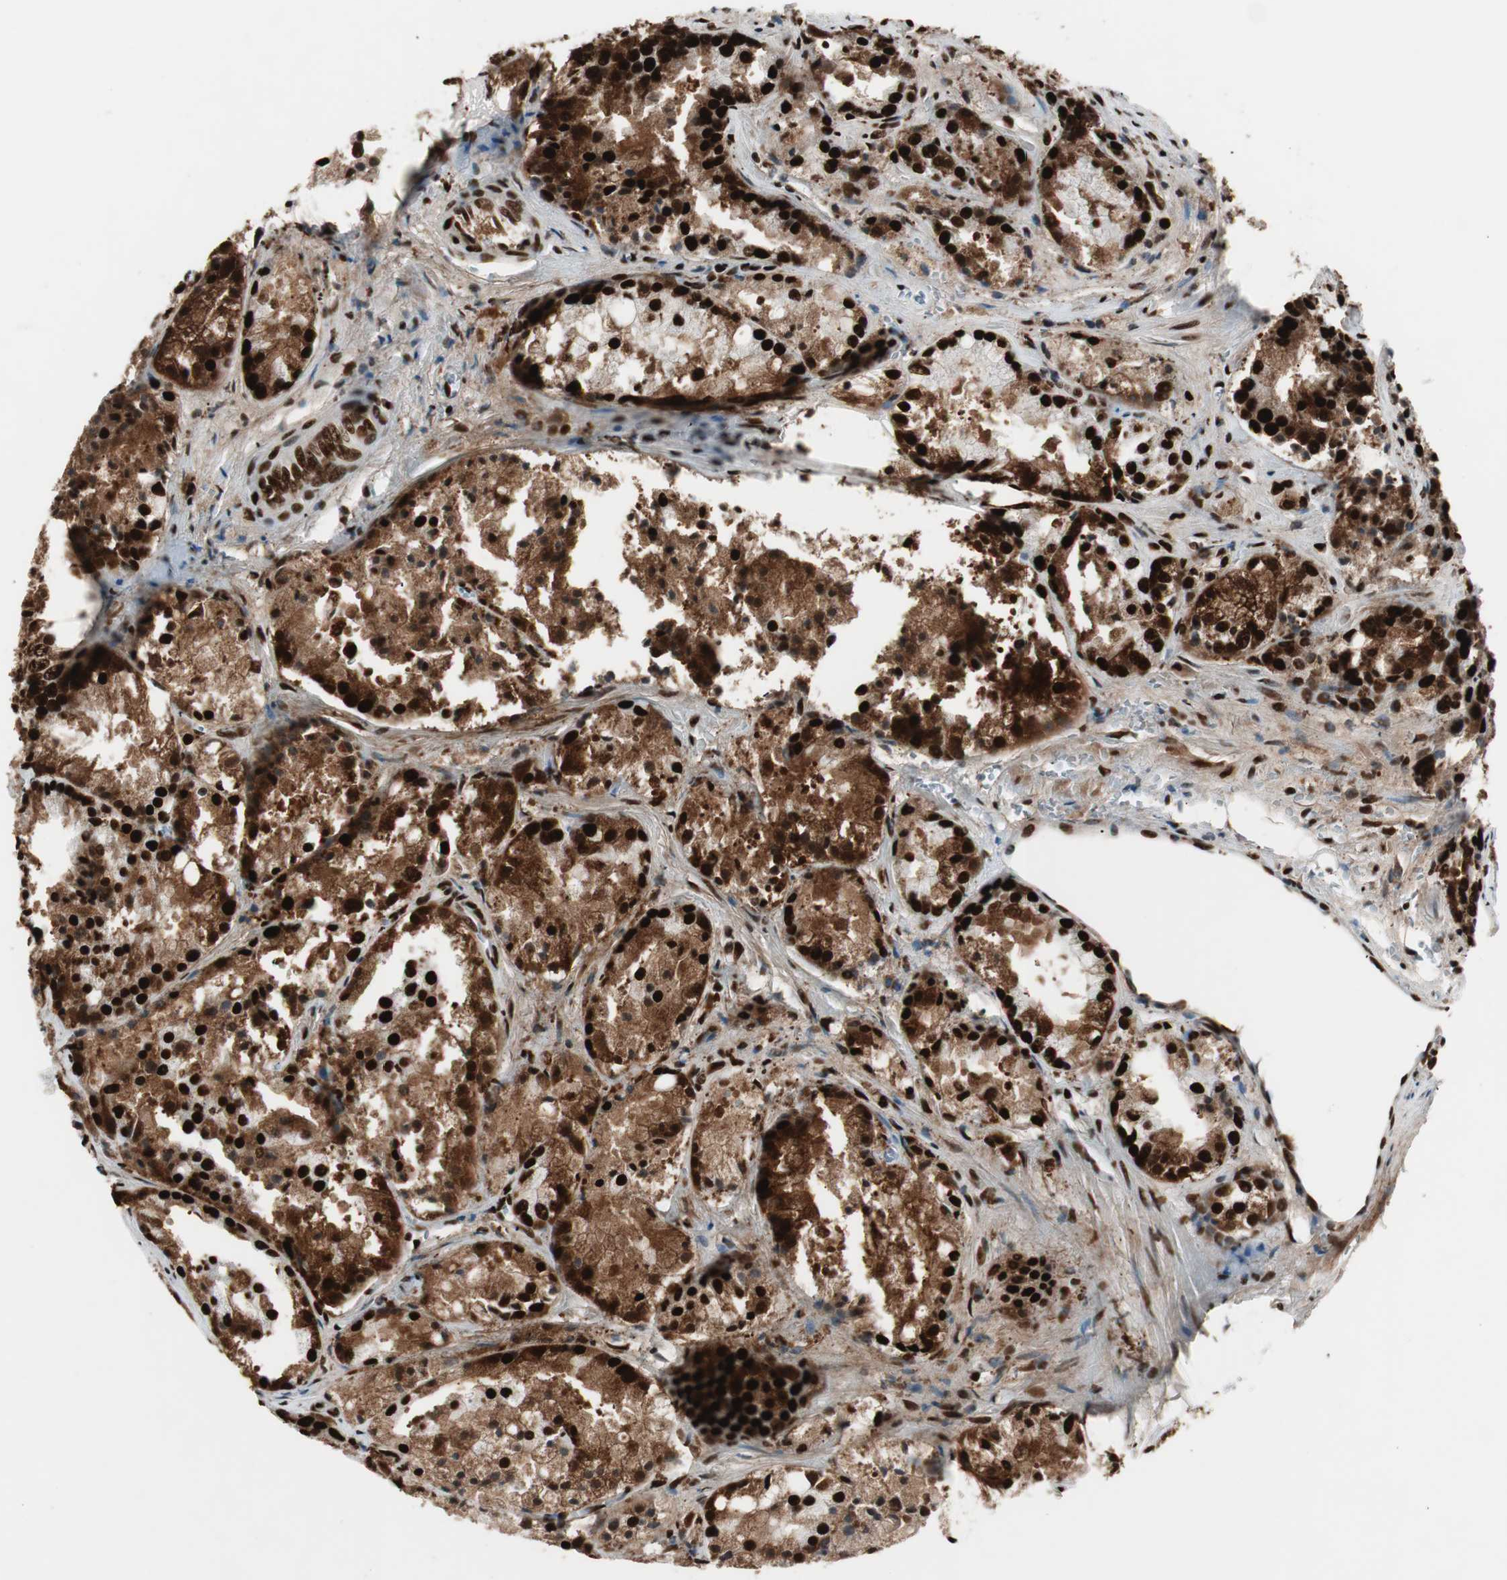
{"staining": {"intensity": "strong", "quantity": ">75%", "location": "cytoplasmic/membranous,nuclear"}, "tissue": "prostate cancer", "cell_type": "Tumor cells", "image_type": "cancer", "snomed": [{"axis": "morphology", "description": "Adenocarcinoma, Low grade"}, {"axis": "topography", "description": "Prostate"}], "caption": "Prostate cancer (adenocarcinoma (low-grade)) tissue shows strong cytoplasmic/membranous and nuclear staining in about >75% of tumor cells The staining was performed using DAB, with brown indicating positive protein expression. Nuclei are stained blue with hematoxylin.", "gene": "PSME3", "patient": {"sex": "male", "age": 64}}